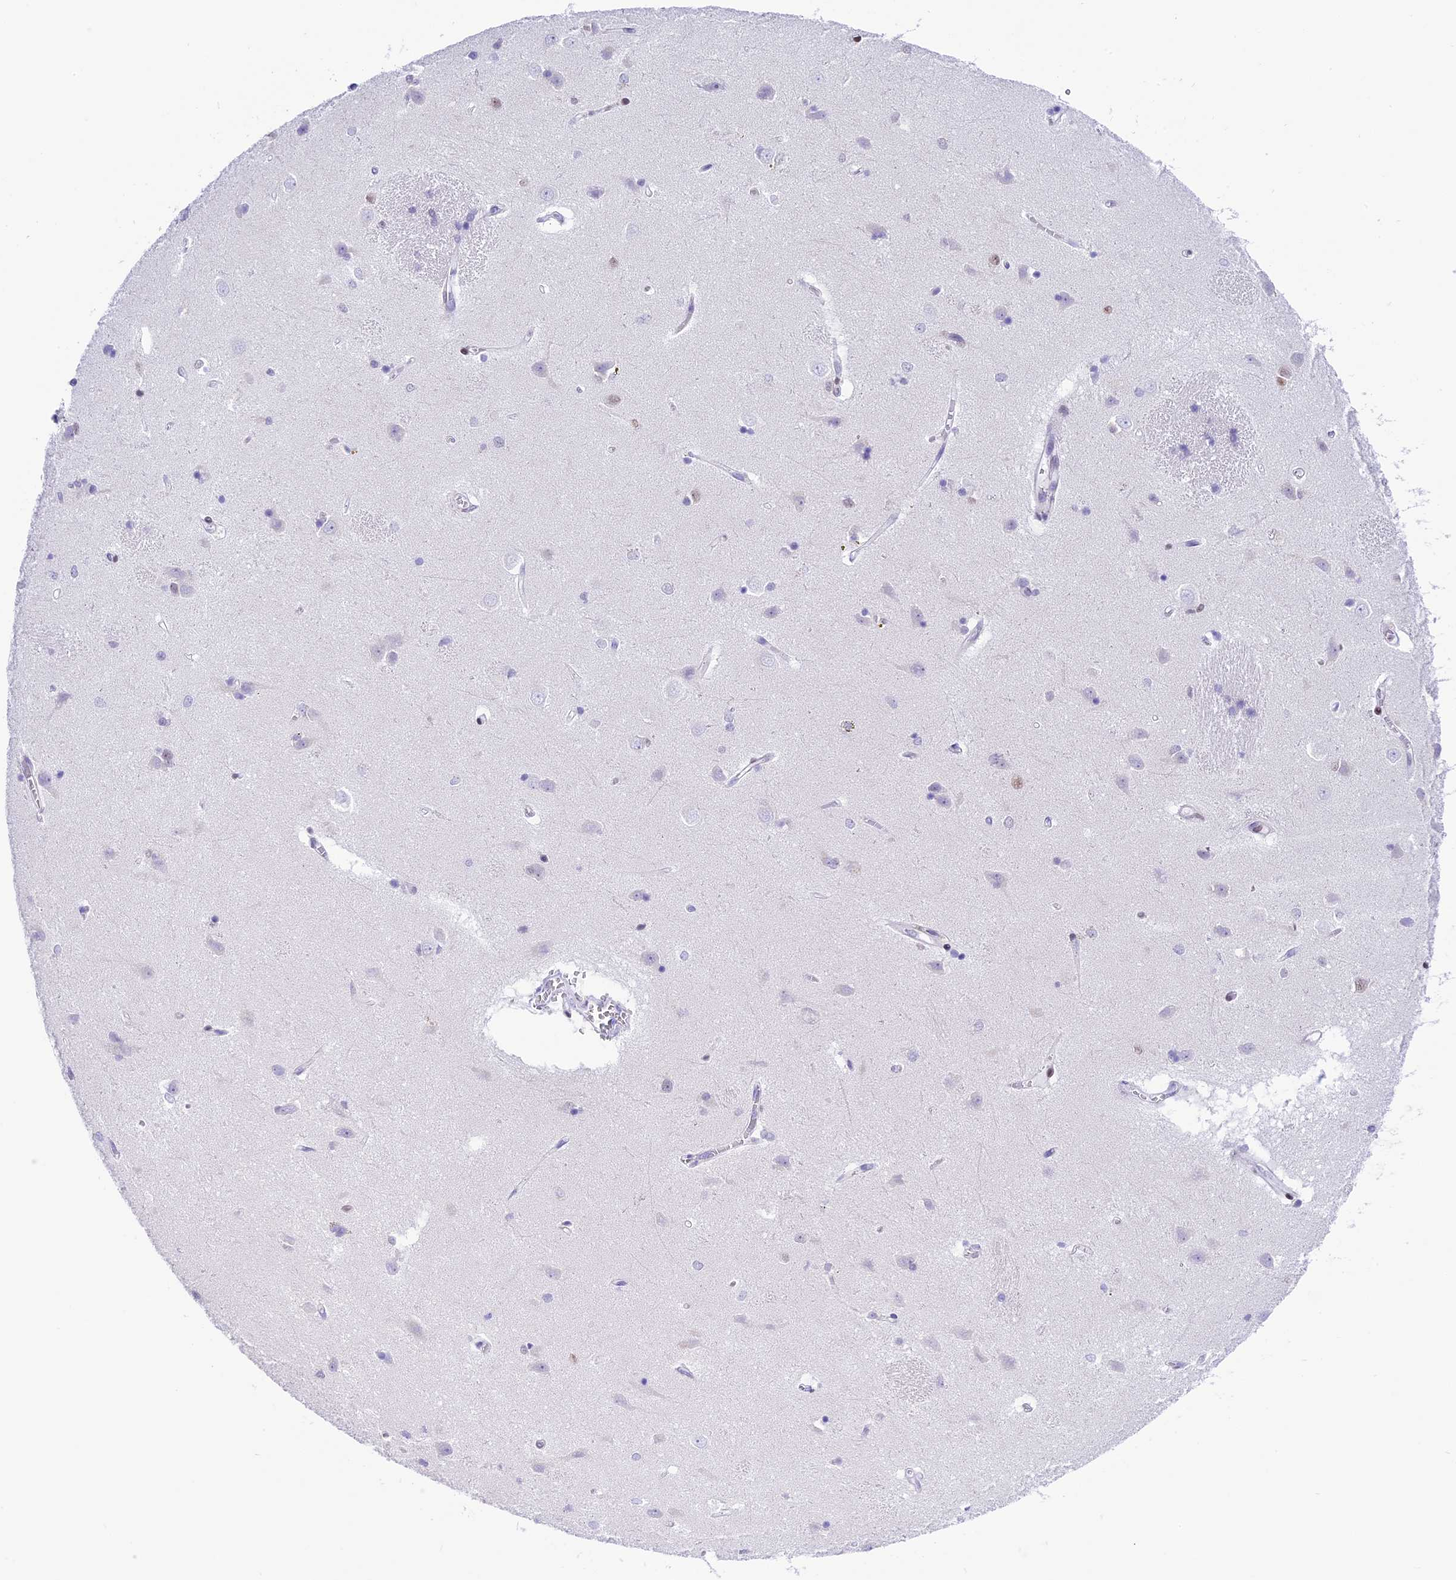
{"staining": {"intensity": "moderate", "quantity": "<25%", "location": "nuclear"}, "tissue": "caudate", "cell_type": "Glial cells", "image_type": "normal", "snomed": [{"axis": "morphology", "description": "Normal tissue, NOS"}, {"axis": "topography", "description": "Lateral ventricle wall"}], "caption": "The photomicrograph exhibits a brown stain indicating the presence of a protein in the nuclear of glial cells in caudate. Nuclei are stained in blue.", "gene": "RPS6KB1", "patient": {"sex": "male", "age": 37}}